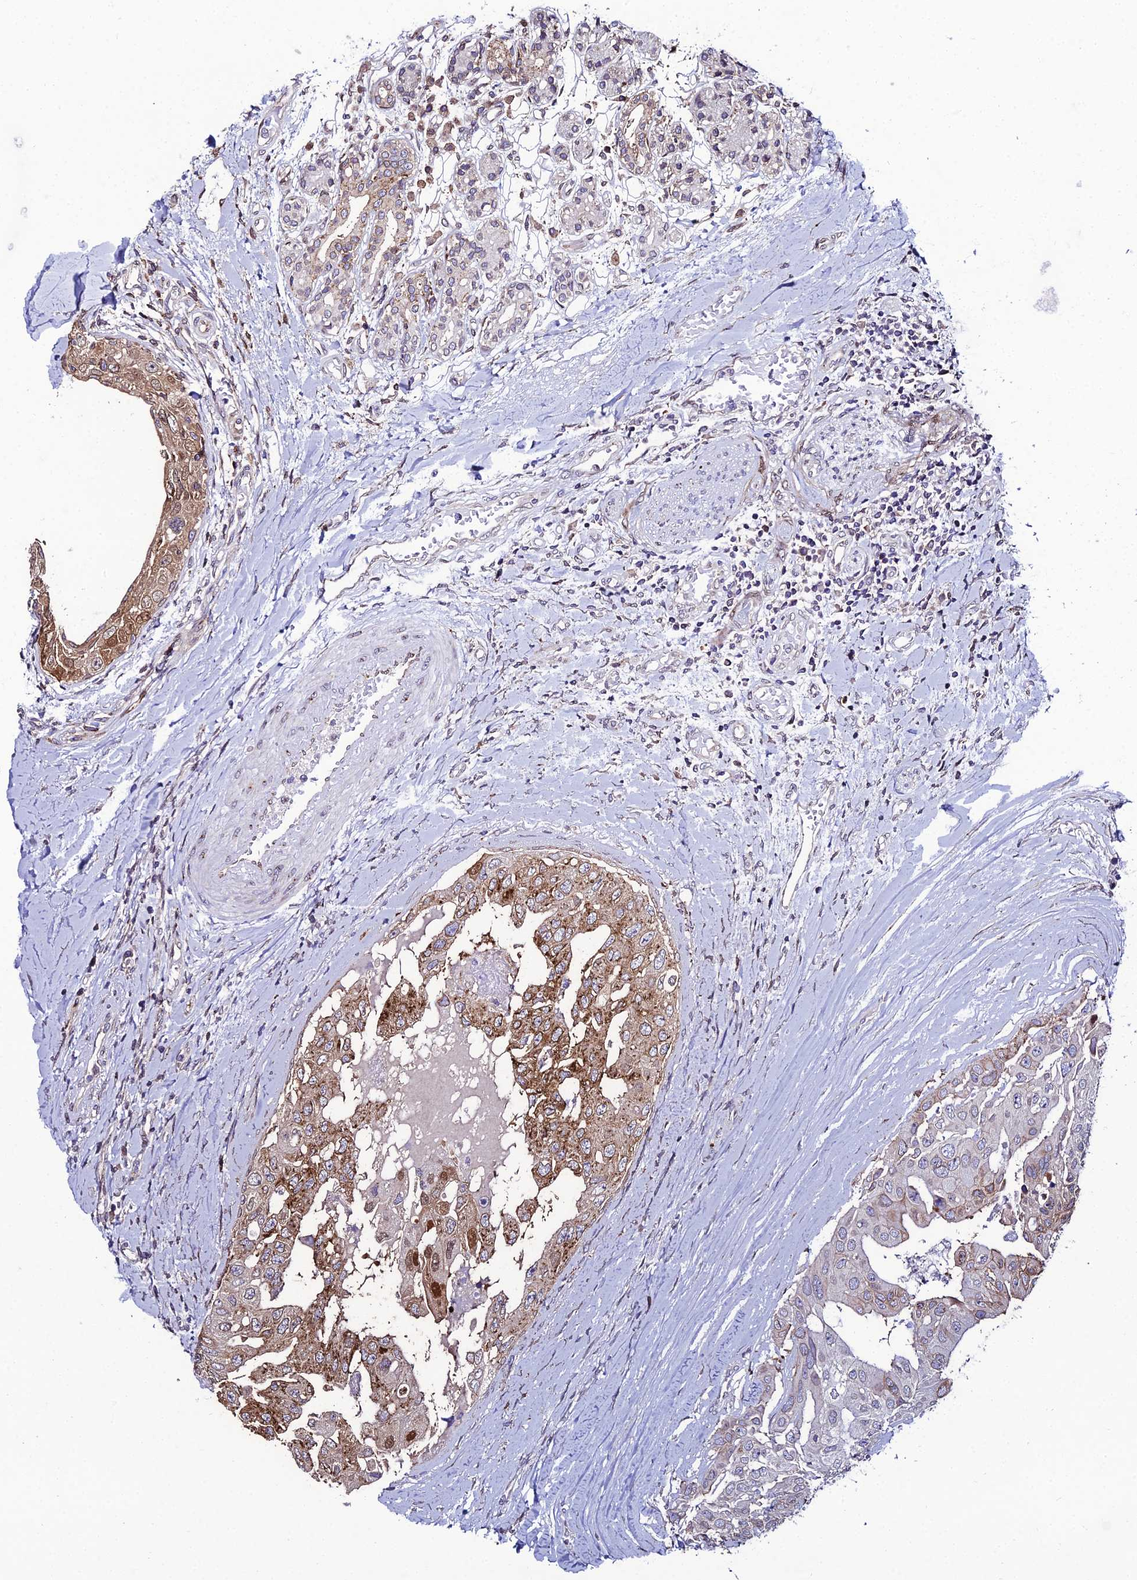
{"staining": {"intensity": "moderate", "quantity": "25%-75%", "location": "cytoplasmic/membranous,nuclear"}, "tissue": "head and neck cancer", "cell_type": "Tumor cells", "image_type": "cancer", "snomed": [{"axis": "morphology", "description": "Adenocarcinoma, NOS"}, {"axis": "morphology", "description": "Adenocarcinoma, metastatic, NOS"}, {"axis": "topography", "description": "Head-Neck"}], "caption": "Immunohistochemistry (IHC) (DAB (3,3'-diaminobenzidine)) staining of head and neck metastatic adenocarcinoma reveals moderate cytoplasmic/membranous and nuclear protein staining in about 25%-75% of tumor cells. (DAB (3,3'-diaminobenzidine) IHC with brightfield microscopy, high magnification).", "gene": "DDX19A", "patient": {"sex": "male", "age": 75}}